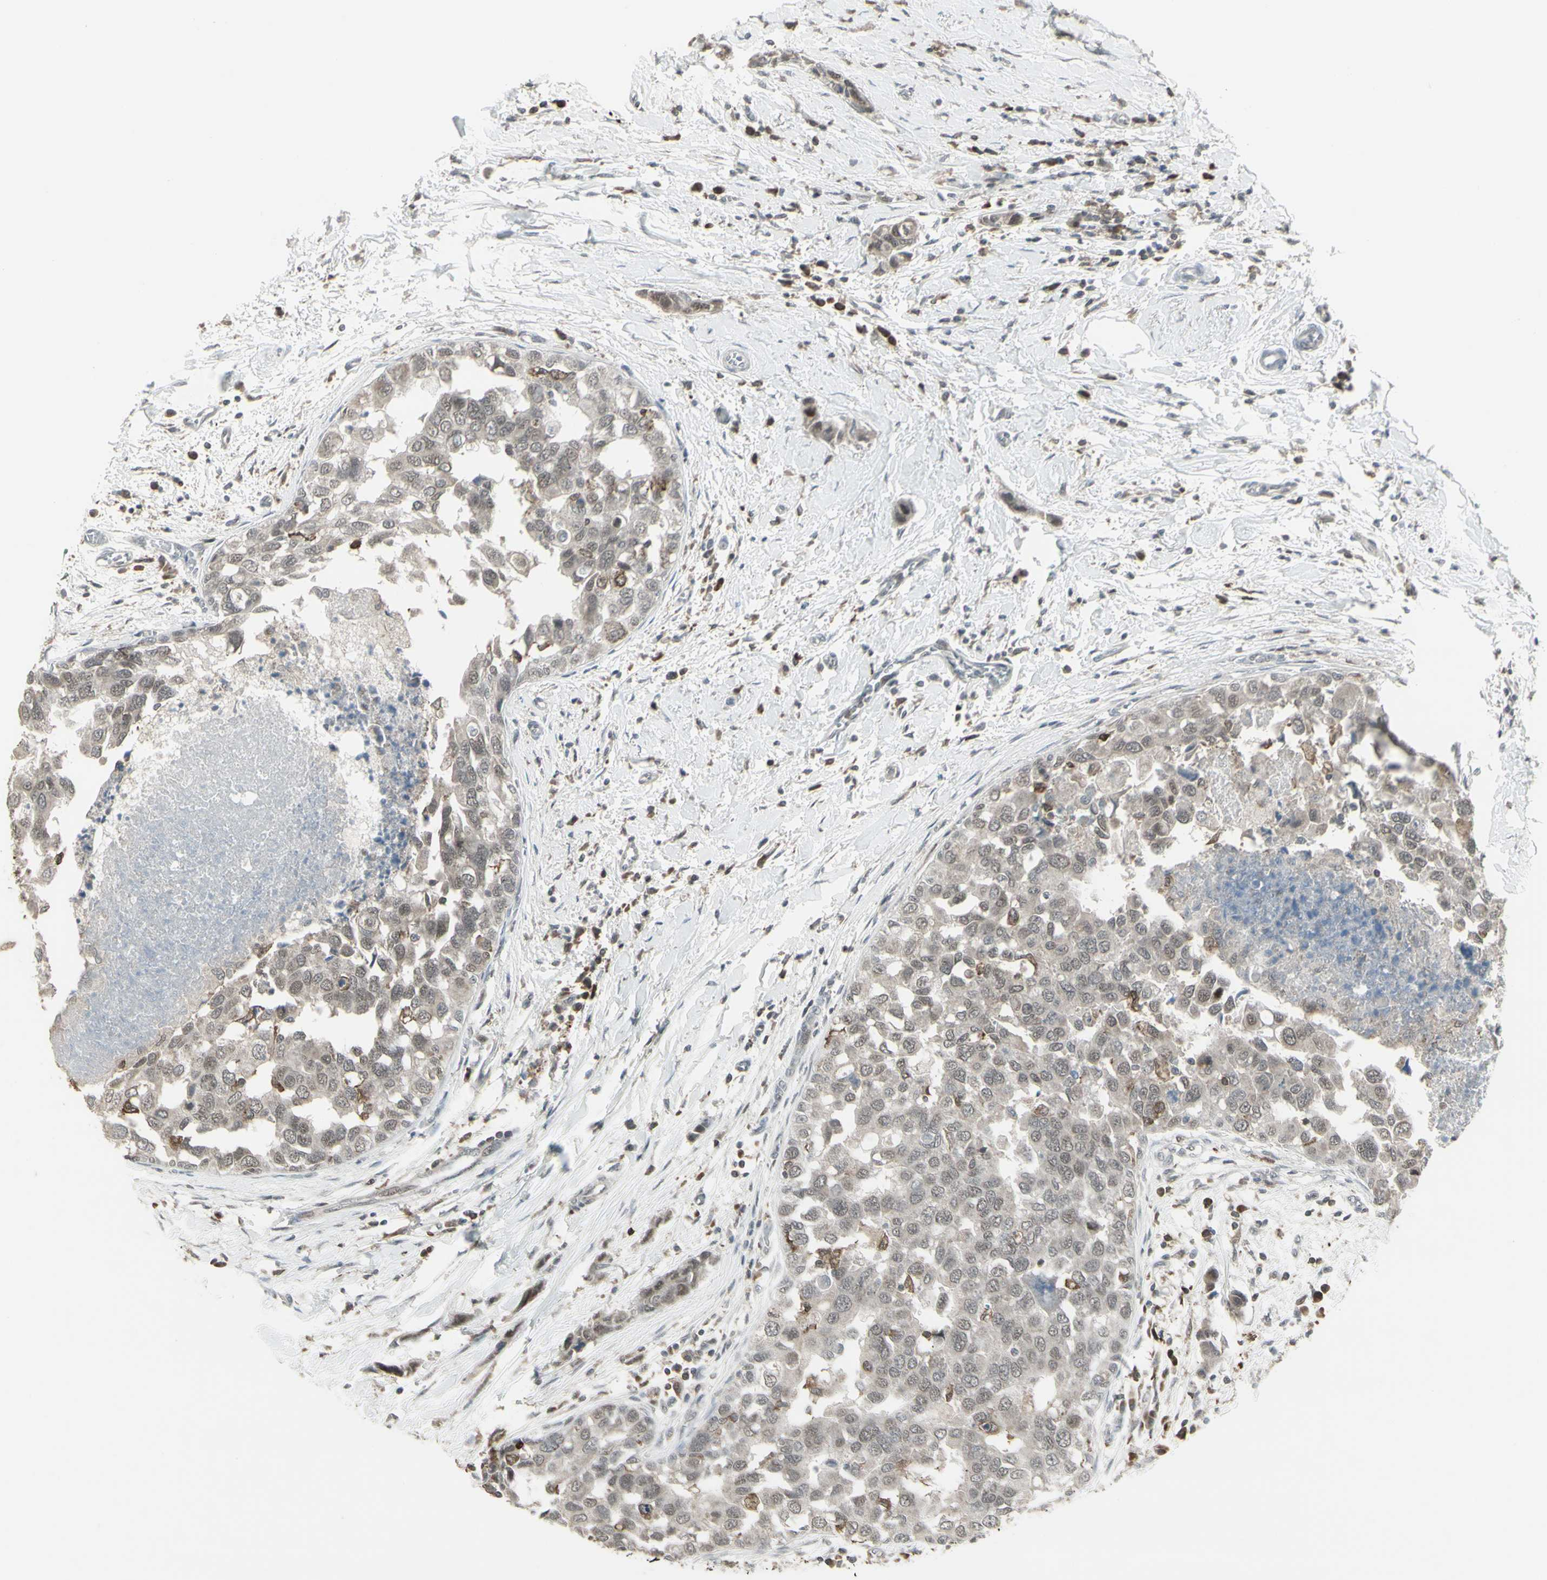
{"staining": {"intensity": "weak", "quantity": "25%-75%", "location": "cytoplasmic/membranous,nuclear"}, "tissue": "breast cancer", "cell_type": "Tumor cells", "image_type": "cancer", "snomed": [{"axis": "morphology", "description": "Normal tissue, NOS"}, {"axis": "morphology", "description": "Duct carcinoma"}, {"axis": "topography", "description": "Breast"}], "caption": "Protein expression by immunohistochemistry shows weak cytoplasmic/membranous and nuclear staining in about 25%-75% of tumor cells in breast cancer.", "gene": "SAMSN1", "patient": {"sex": "female", "age": 50}}